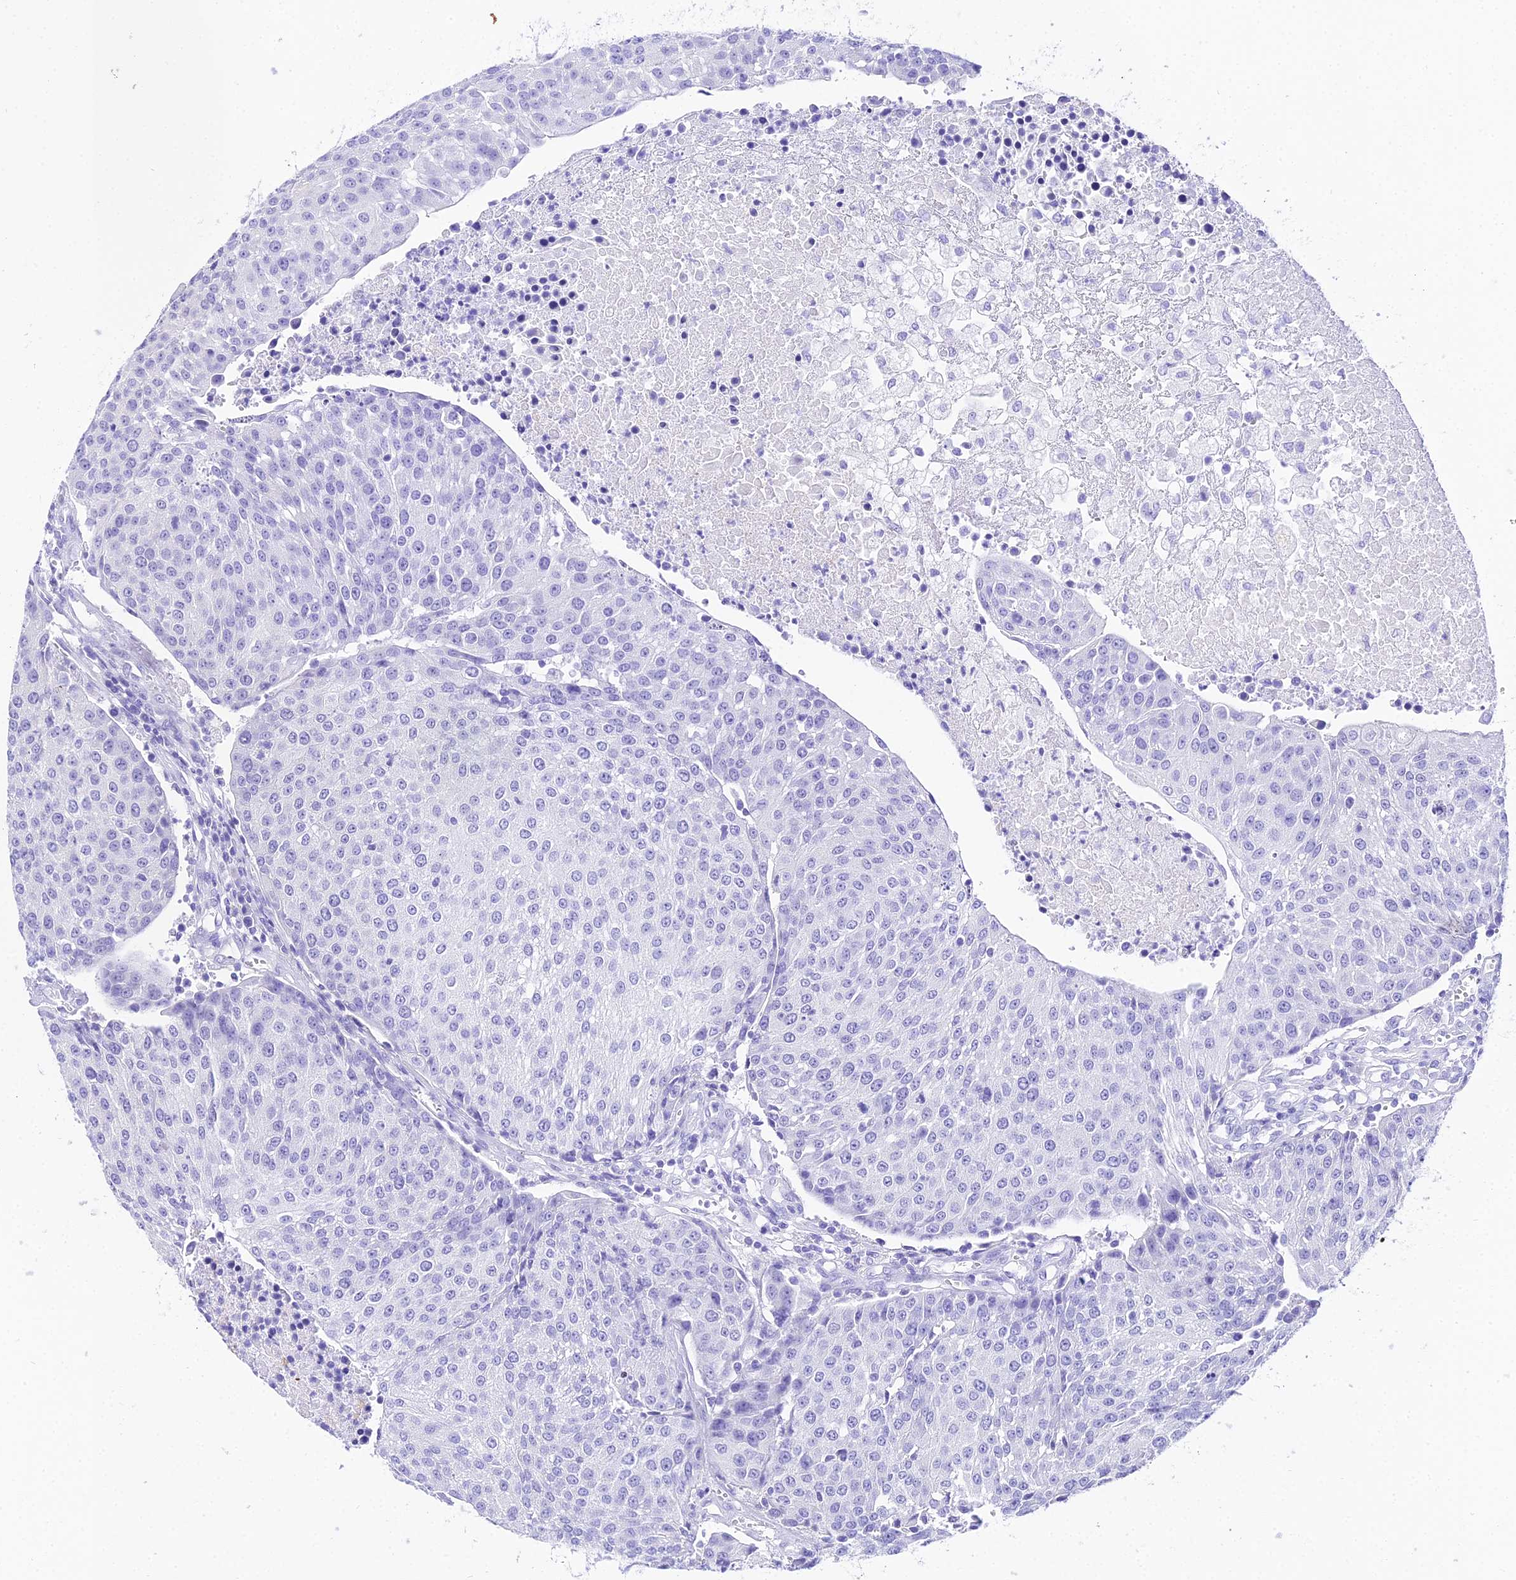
{"staining": {"intensity": "negative", "quantity": "none", "location": "none"}, "tissue": "urothelial cancer", "cell_type": "Tumor cells", "image_type": "cancer", "snomed": [{"axis": "morphology", "description": "Urothelial carcinoma, High grade"}, {"axis": "topography", "description": "Urinary bladder"}], "caption": "The image shows no significant staining in tumor cells of high-grade urothelial carcinoma.", "gene": "TRMT44", "patient": {"sex": "female", "age": 85}}